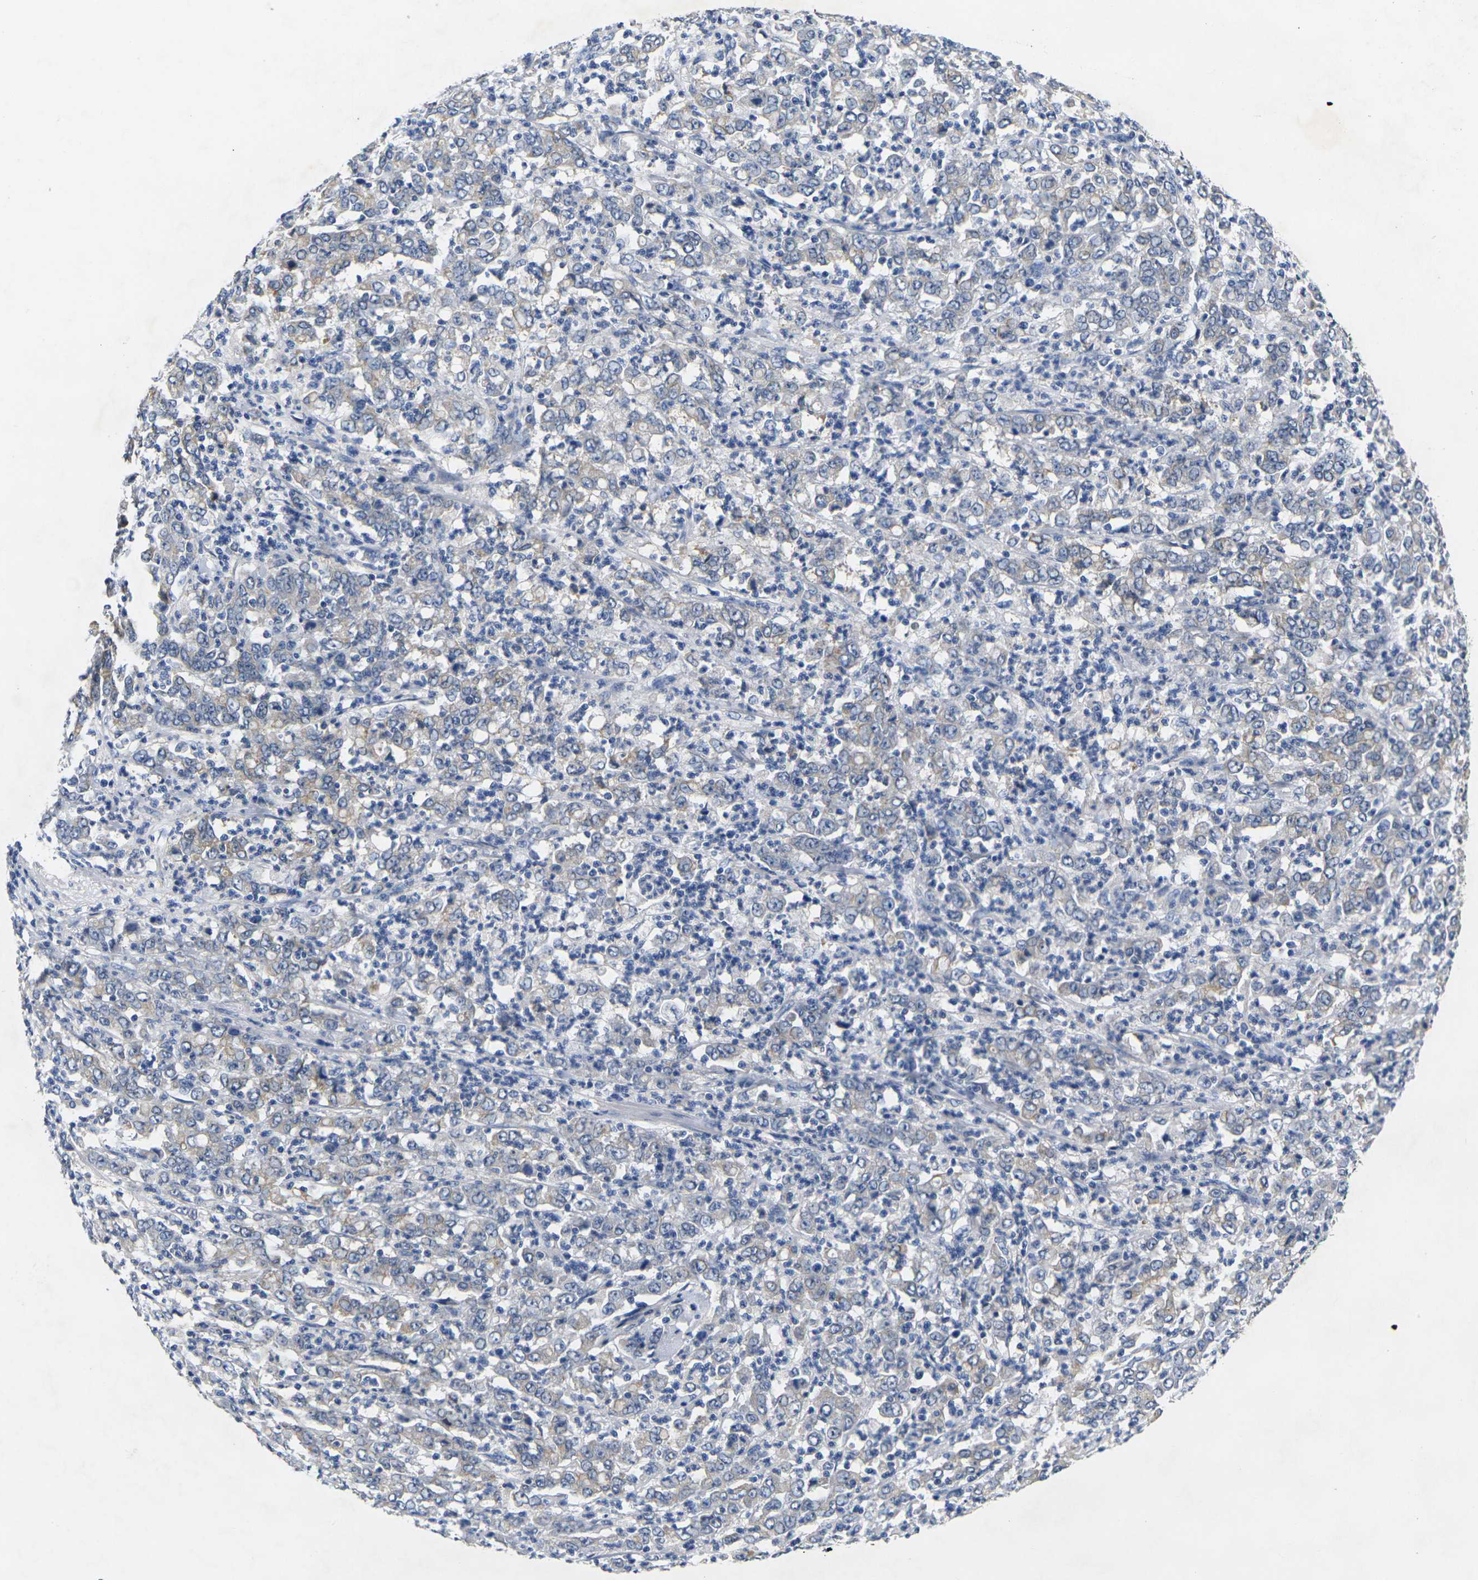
{"staining": {"intensity": "weak", "quantity": "25%-75%", "location": "cytoplasmic/membranous"}, "tissue": "stomach cancer", "cell_type": "Tumor cells", "image_type": "cancer", "snomed": [{"axis": "morphology", "description": "Adenocarcinoma, NOS"}, {"axis": "topography", "description": "Stomach, lower"}], "caption": "Human stomach cancer stained with a brown dye shows weak cytoplasmic/membranous positive expression in approximately 25%-75% of tumor cells.", "gene": "NOCT", "patient": {"sex": "female", "age": 71}}